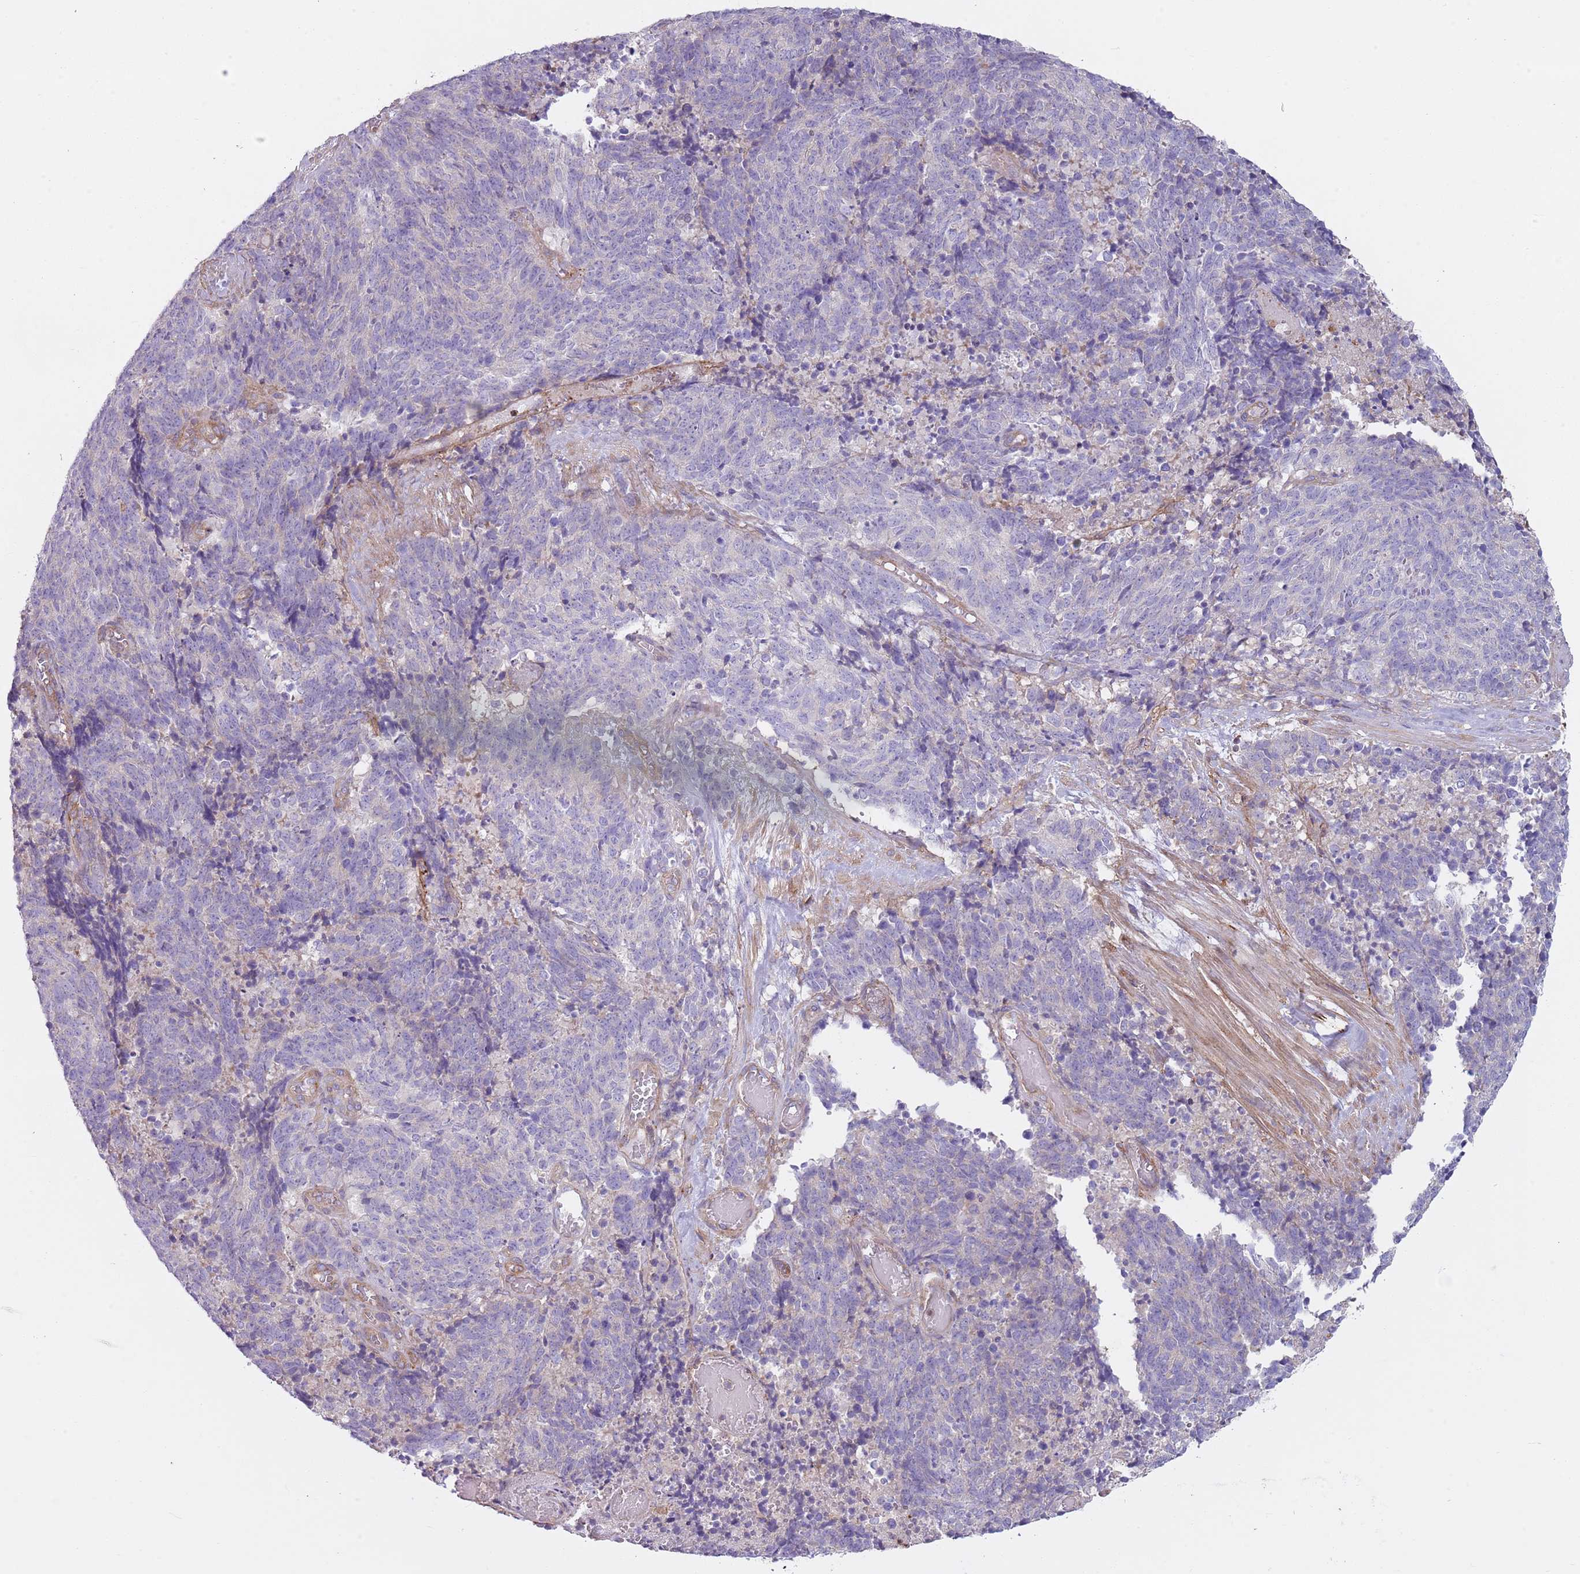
{"staining": {"intensity": "negative", "quantity": "none", "location": "none"}, "tissue": "cervical cancer", "cell_type": "Tumor cells", "image_type": "cancer", "snomed": [{"axis": "morphology", "description": "Squamous cell carcinoma, NOS"}, {"axis": "topography", "description": "Cervix"}], "caption": "This is an immunohistochemistry (IHC) photomicrograph of human cervical squamous cell carcinoma. There is no positivity in tumor cells.", "gene": "GNAI3", "patient": {"sex": "female", "age": 29}}